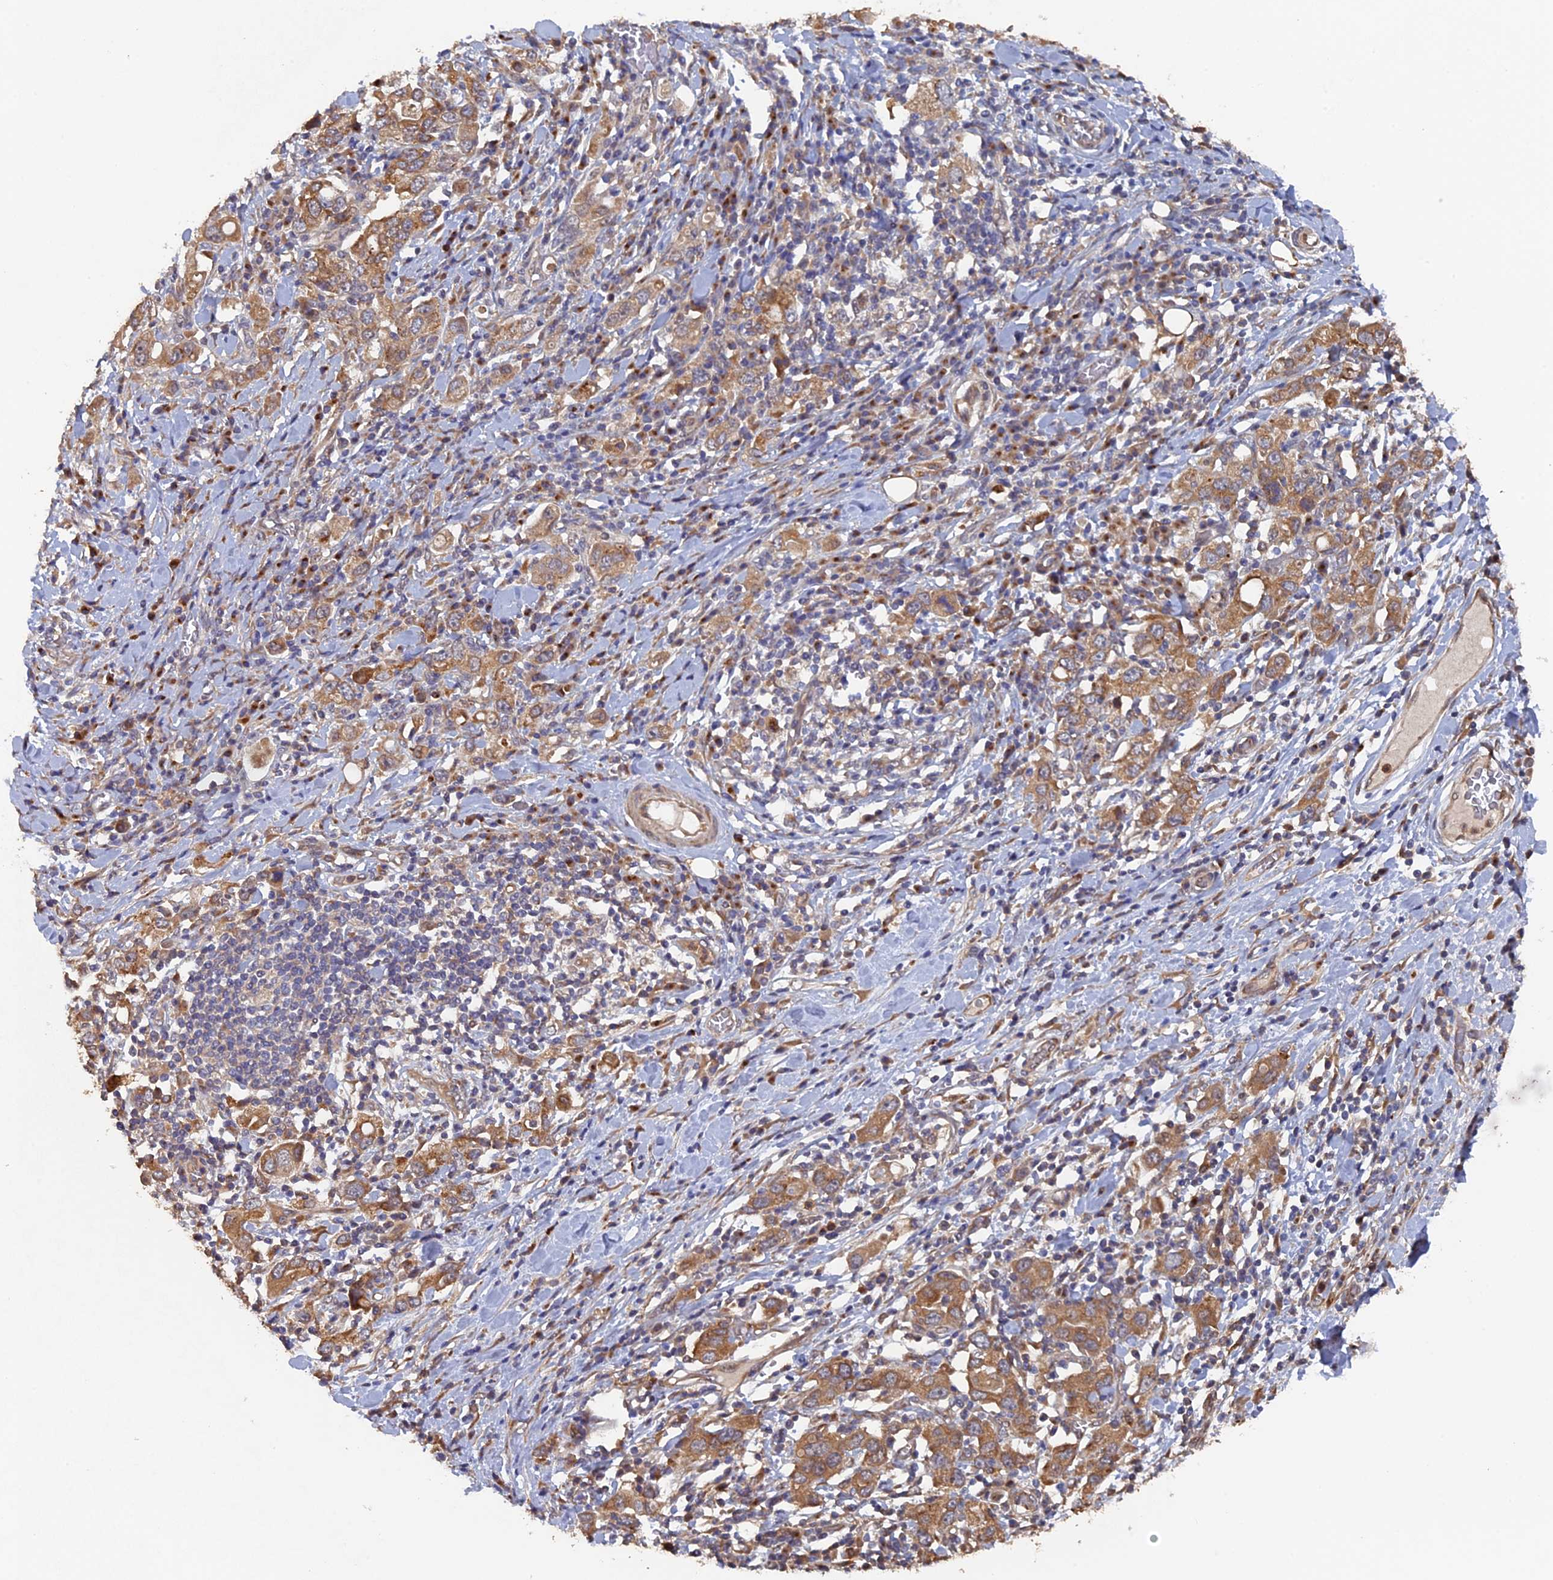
{"staining": {"intensity": "moderate", "quantity": ">75%", "location": "cytoplasmic/membranous"}, "tissue": "stomach cancer", "cell_type": "Tumor cells", "image_type": "cancer", "snomed": [{"axis": "morphology", "description": "Adenocarcinoma, NOS"}, {"axis": "topography", "description": "Stomach, upper"}], "caption": "DAB (3,3'-diaminobenzidine) immunohistochemical staining of human adenocarcinoma (stomach) exhibits moderate cytoplasmic/membranous protein staining in approximately >75% of tumor cells.", "gene": "VPS37C", "patient": {"sex": "male", "age": 62}}